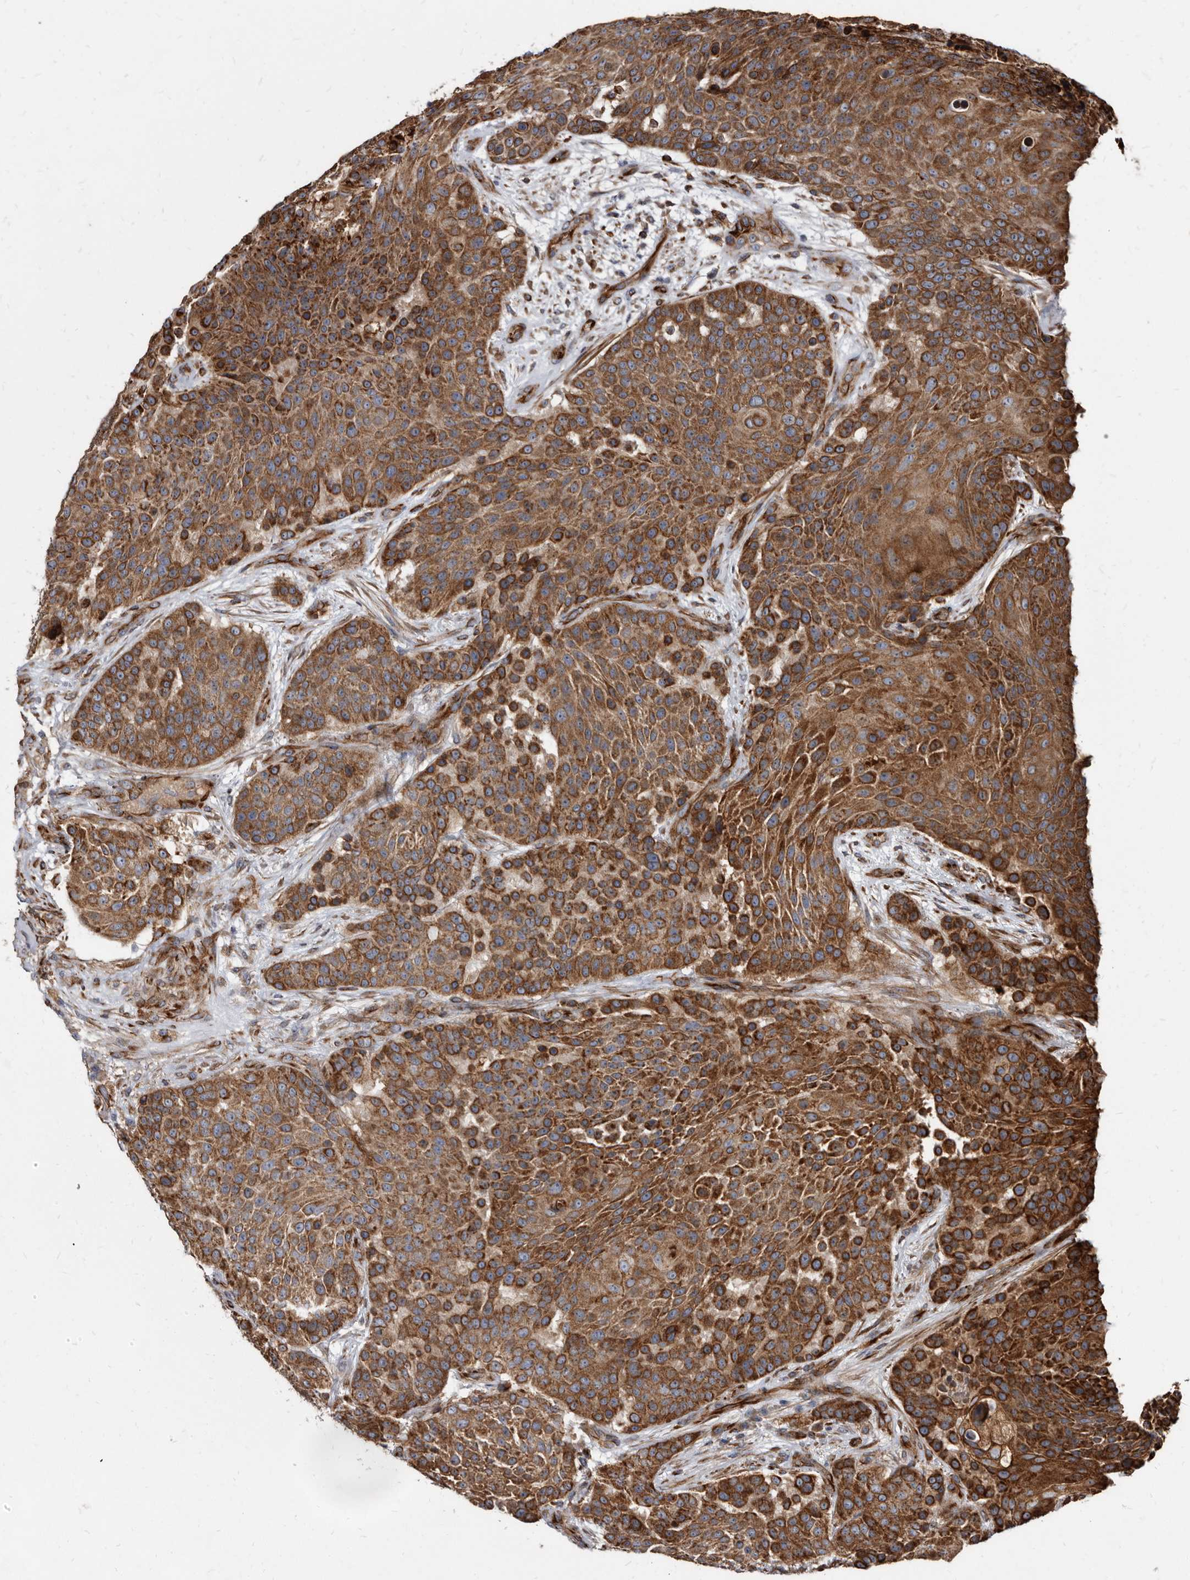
{"staining": {"intensity": "strong", "quantity": ">75%", "location": "cytoplasmic/membranous"}, "tissue": "urothelial cancer", "cell_type": "Tumor cells", "image_type": "cancer", "snomed": [{"axis": "morphology", "description": "Urothelial carcinoma, High grade"}, {"axis": "topography", "description": "Urinary bladder"}], "caption": "Immunohistochemical staining of human urothelial cancer exhibits strong cytoplasmic/membranous protein positivity in approximately >75% of tumor cells.", "gene": "KCTD20", "patient": {"sex": "female", "age": 63}}